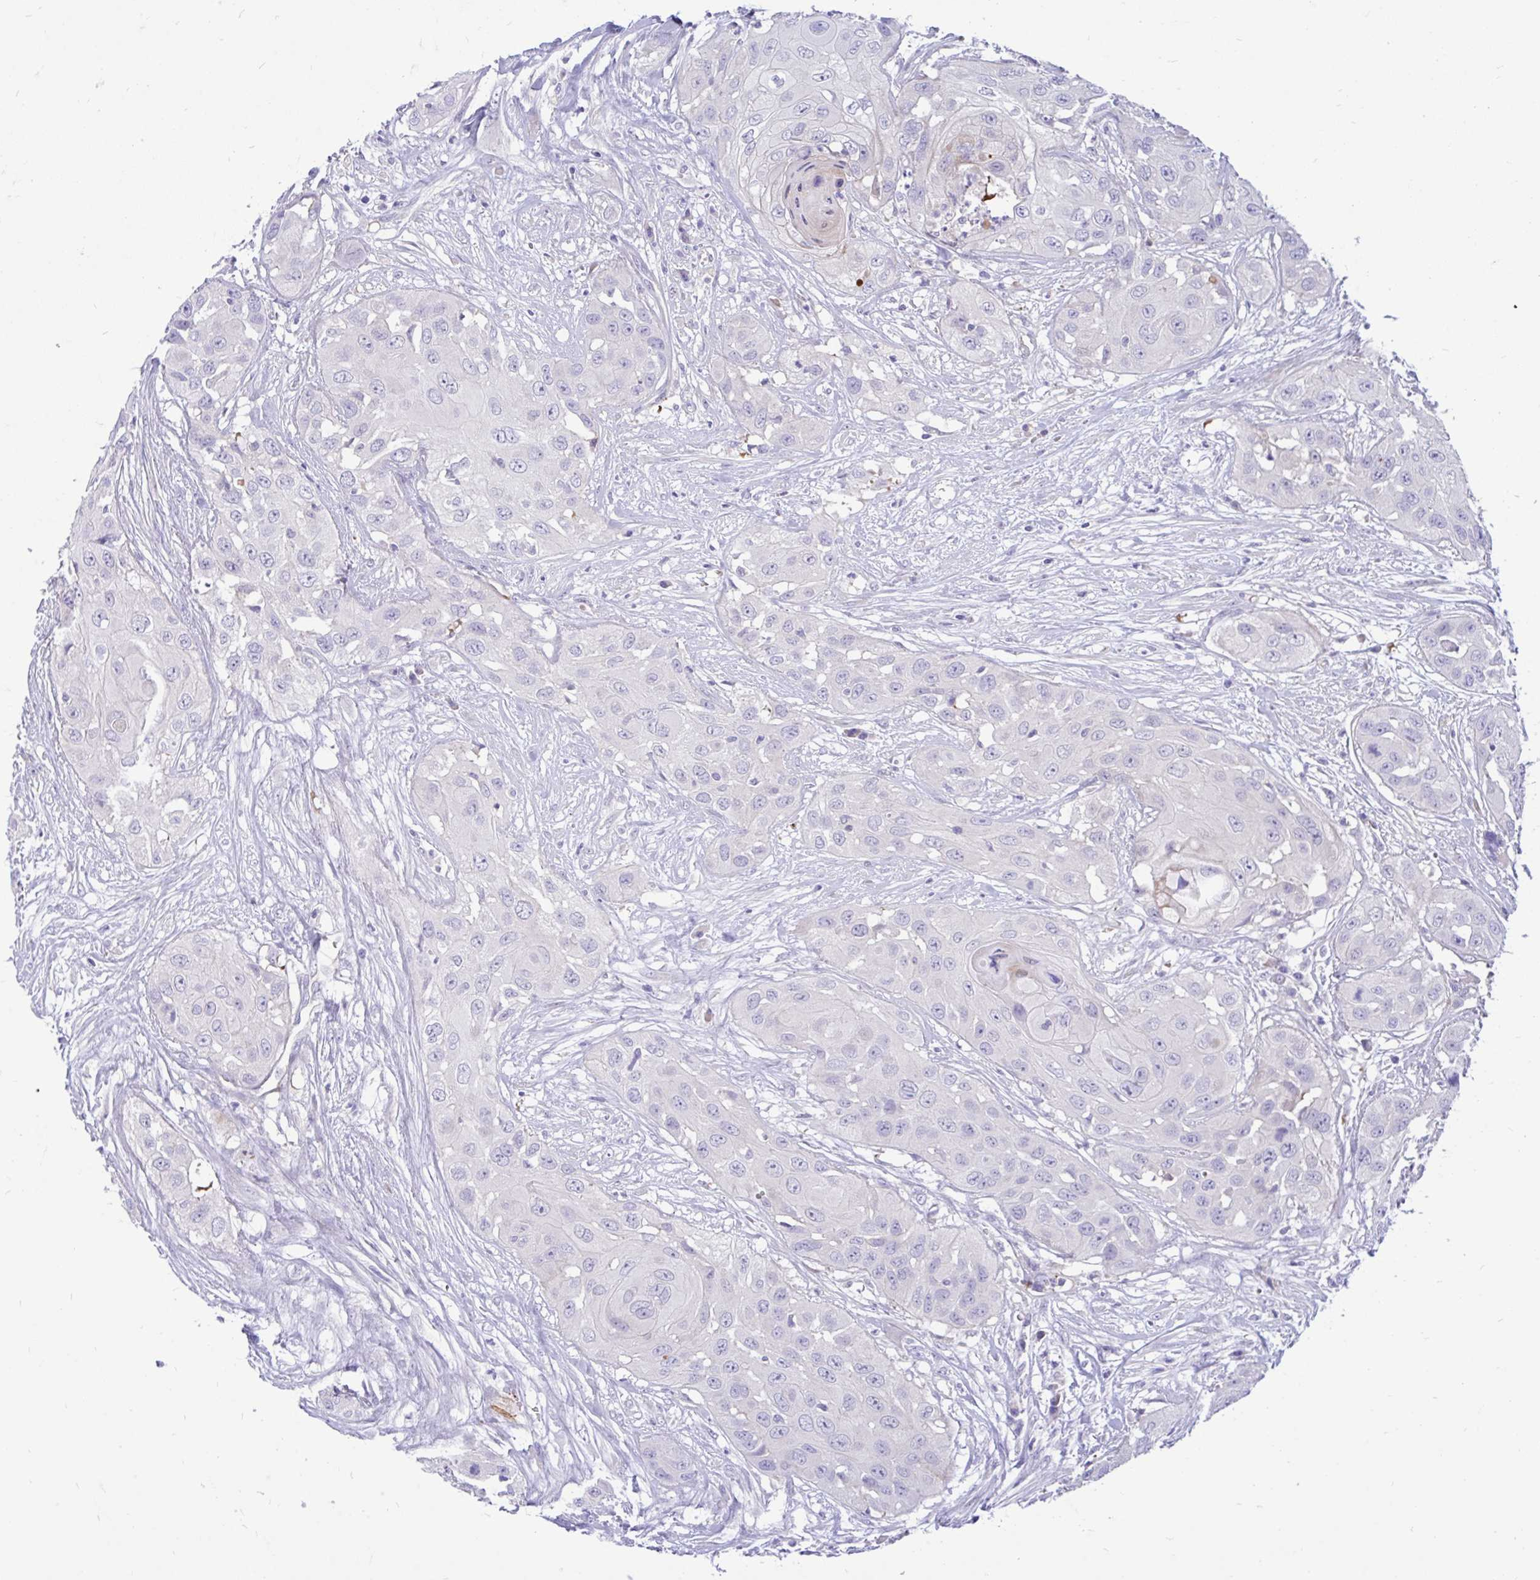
{"staining": {"intensity": "negative", "quantity": "none", "location": "none"}, "tissue": "head and neck cancer", "cell_type": "Tumor cells", "image_type": "cancer", "snomed": [{"axis": "morphology", "description": "Squamous cell carcinoma, NOS"}, {"axis": "topography", "description": "Head-Neck"}], "caption": "High power microscopy image of an IHC image of squamous cell carcinoma (head and neck), revealing no significant expression in tumor cells.", "gene": "ESPNL", "patient": {"sex": "male", "age": 83}}